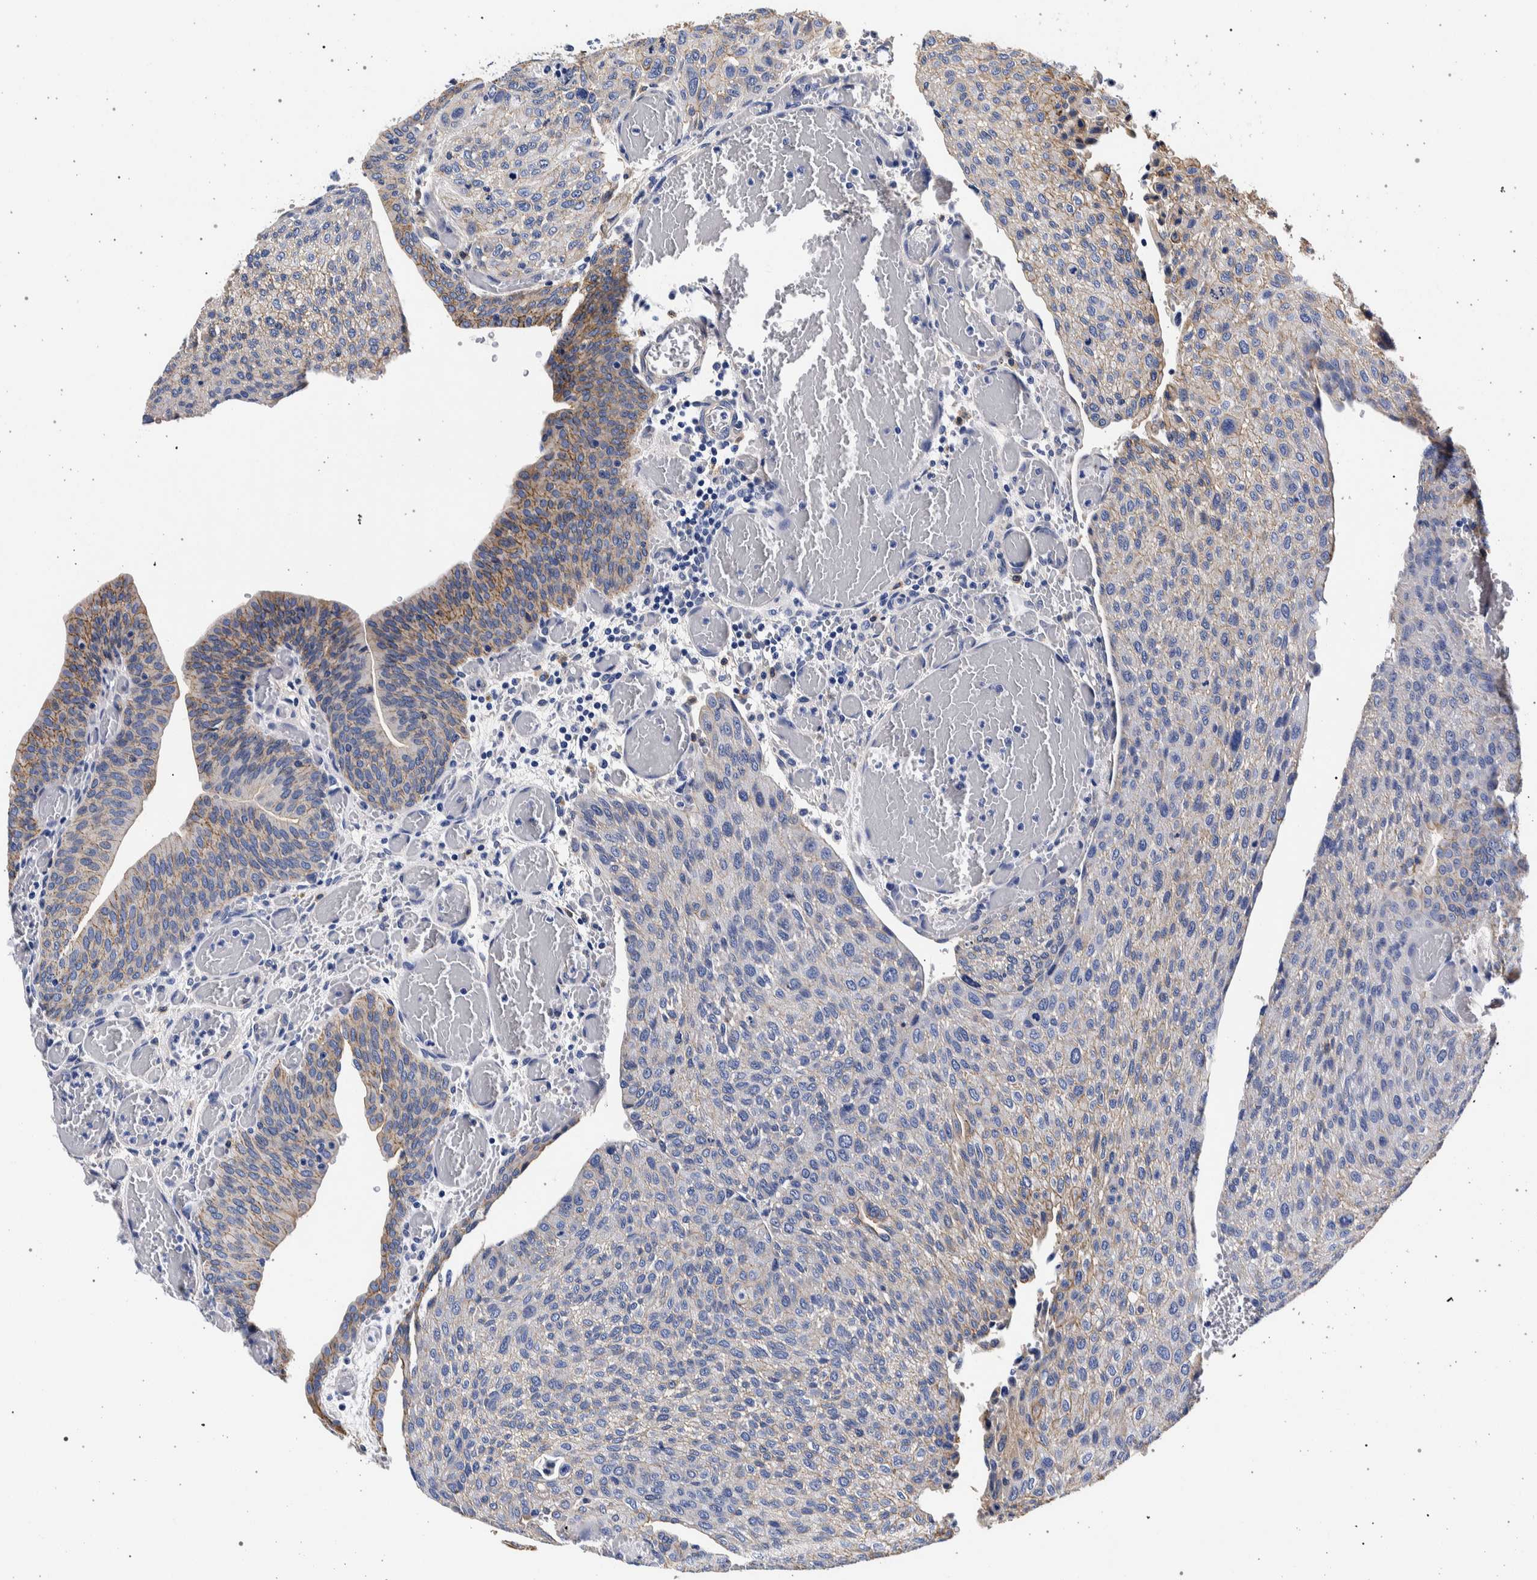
{"staining": {"intensity": "weak", "quantity": "<25%", "location": "cytoplasmic/membranous"}, "tissue": "urothelial cancer", "cell_type": "Tumor cells", "image_type": "cancer", "snomed": [{"axis": "morphology", "description": "Urothelial carcinoma, Low grade"}, {"axis": "morphology", "description": "Urothelial carcinoma, High grade"}, {"axis": "topography", "description": "Urinary bladder"}], "caption": "This is an immunohistochemistry (IHC) histopathology image of human urothelial carcinoma (high-grade). There is no positivity in tumor cells.", "gene": "NIBAN2", "patient": {"sex": "male", "age": 35}}